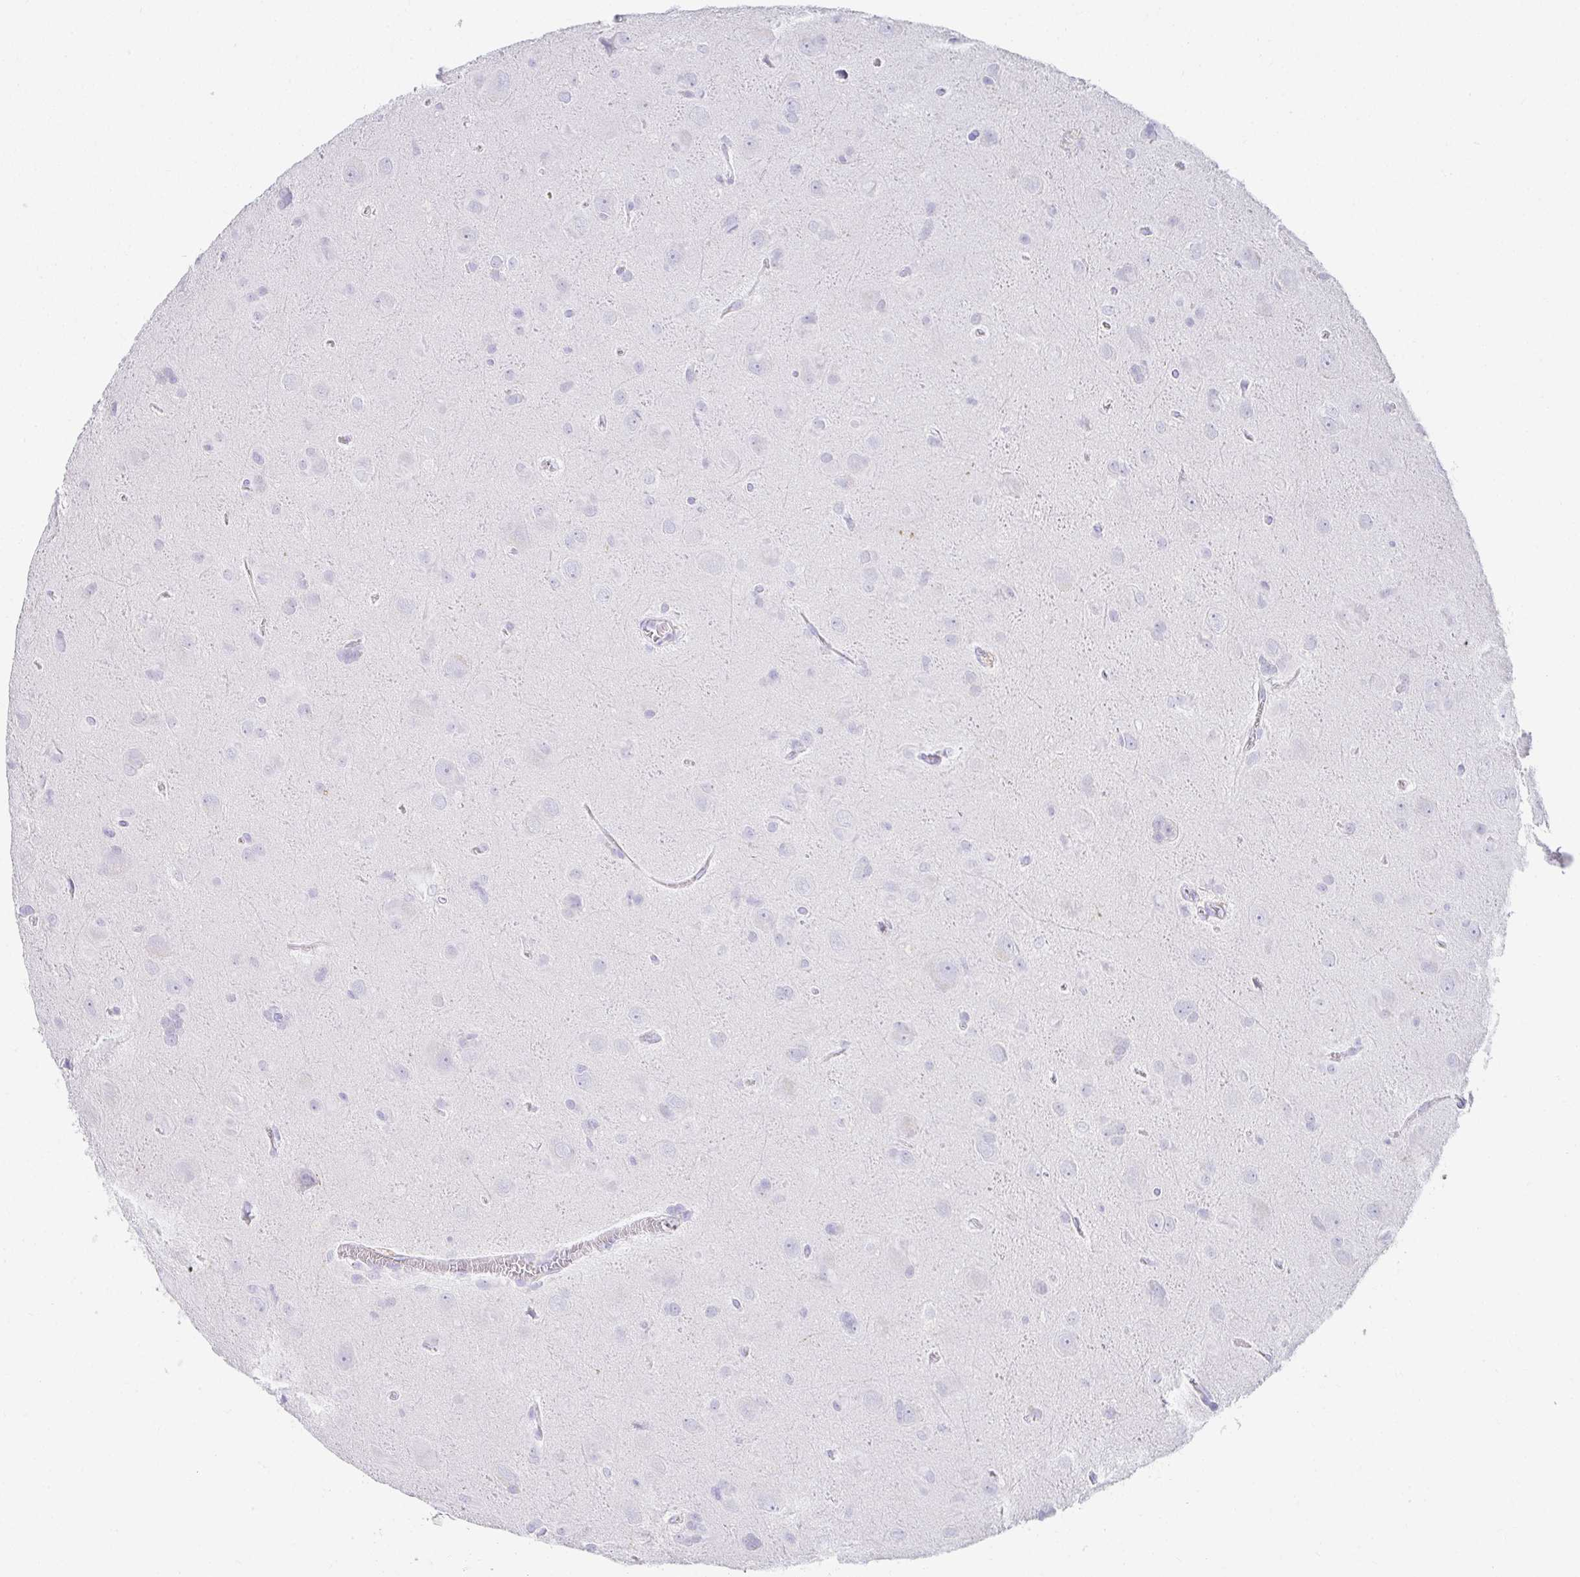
{"staining": {"intensity": "negative", "quantity": "none", "location": "none"}, "tissue": "glioma", "cell_type": "Tumor cells", "image_type": "cancer", "snomed": [{"axis": "morphology", "description": "Glioma, malignant, Low grade"}, {"axis": "topography", "description": "Brain"}], "caption": "IHC micrograph of malignant low-grade glioma stained for a protein (brown), which displays no staining in tumor cells.", "gene": "CHAT", "patient": {"sex": "male", "age": 58}}